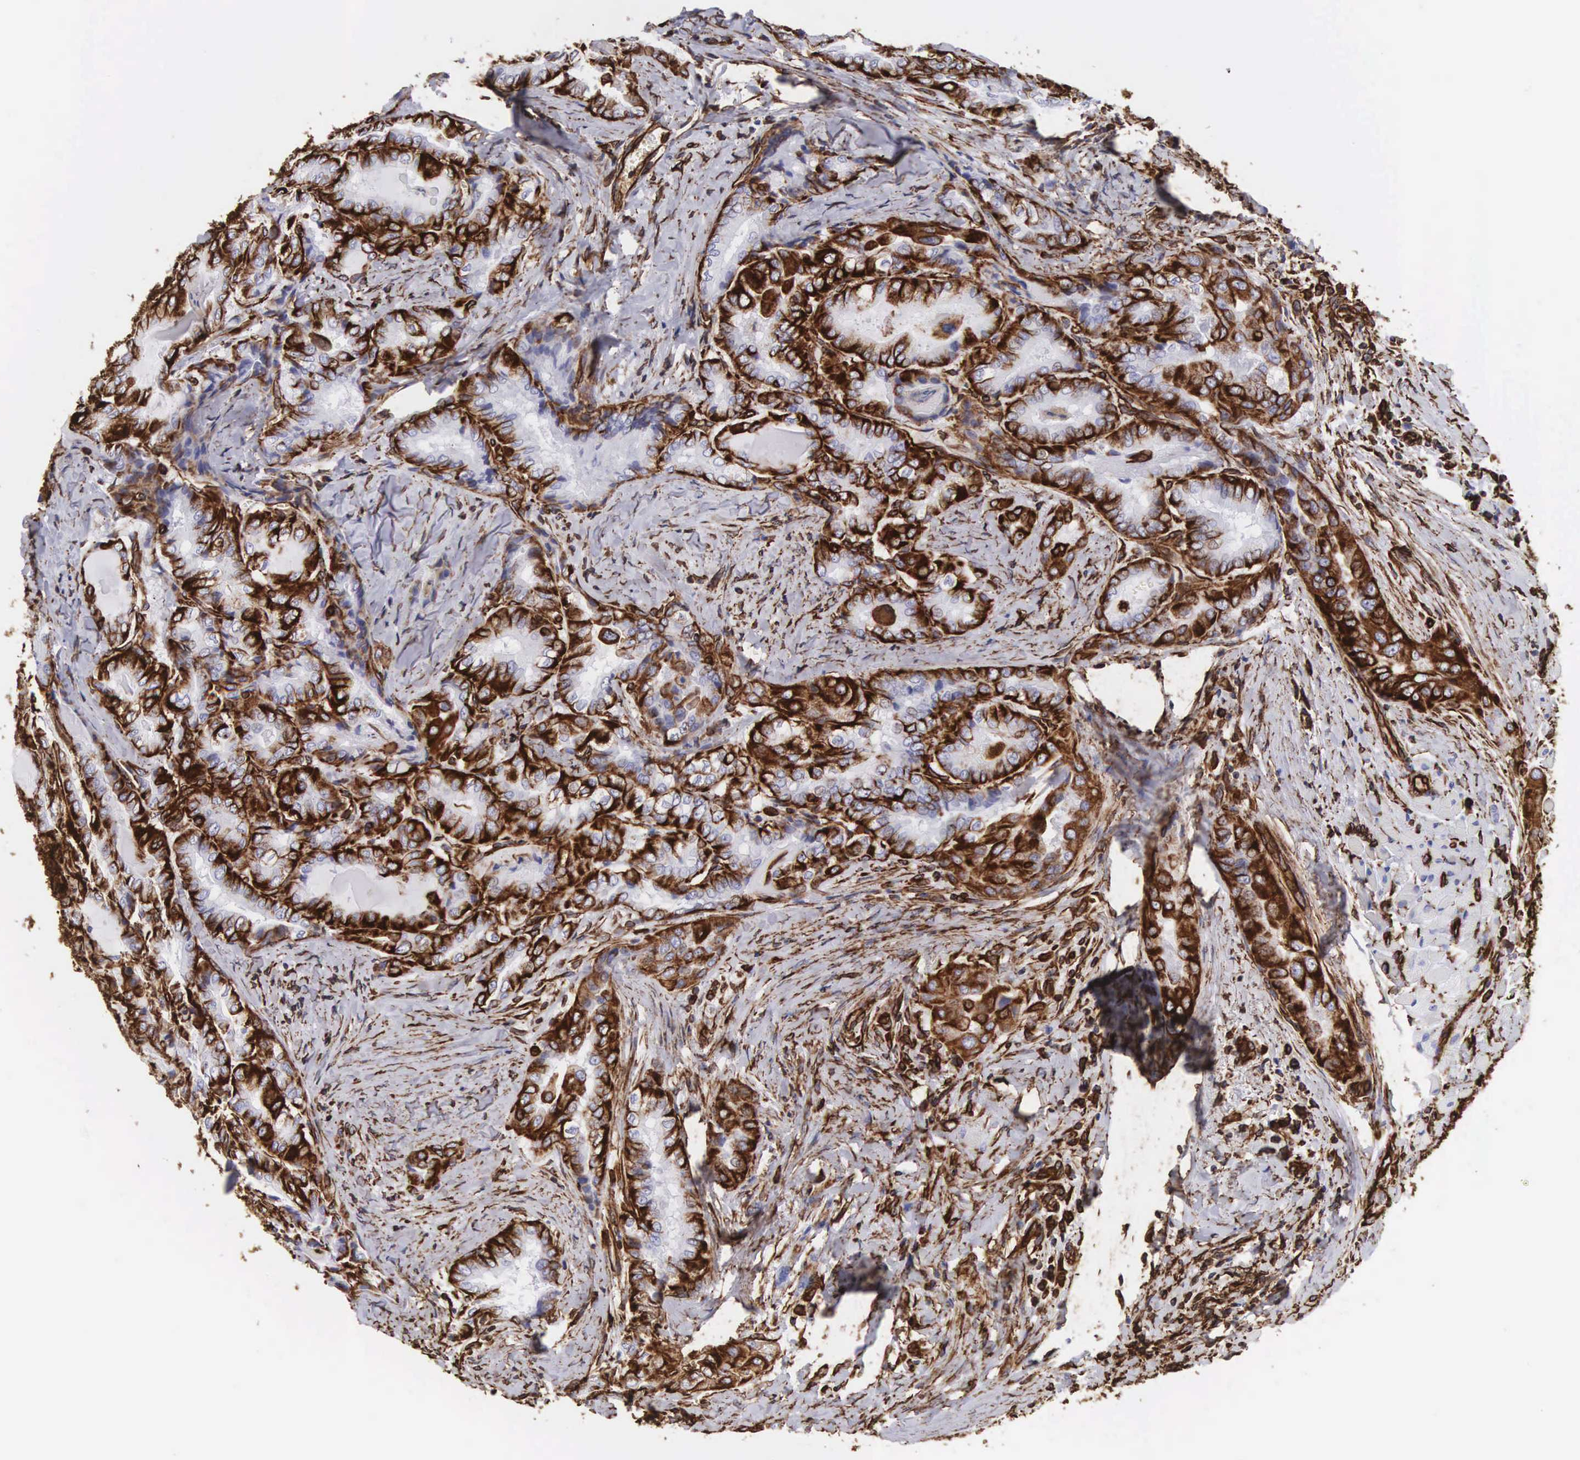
{"staining": {"intensity": "strong", "quantity": ">75%", "location": "cytoplasmic/membranous,nuclear"}, "tissue": "thyroid cancer", "cell_type": "Tumor cells", "image_type": "cancer", "snomed": [{"axis": "morphology", "description": "Papillary adenocarcinoma, NOS"}, {"axis": "topography", "description": "Thyroid gland"}], "caption": "Strong cytoplasmic/membranous and nuclear expression is present in about >75% of tumor cells in thyroid cancer (papillary adenocarcinoma).", "gene": "VIM", "patient": {"sex": "female", "age": 71}}